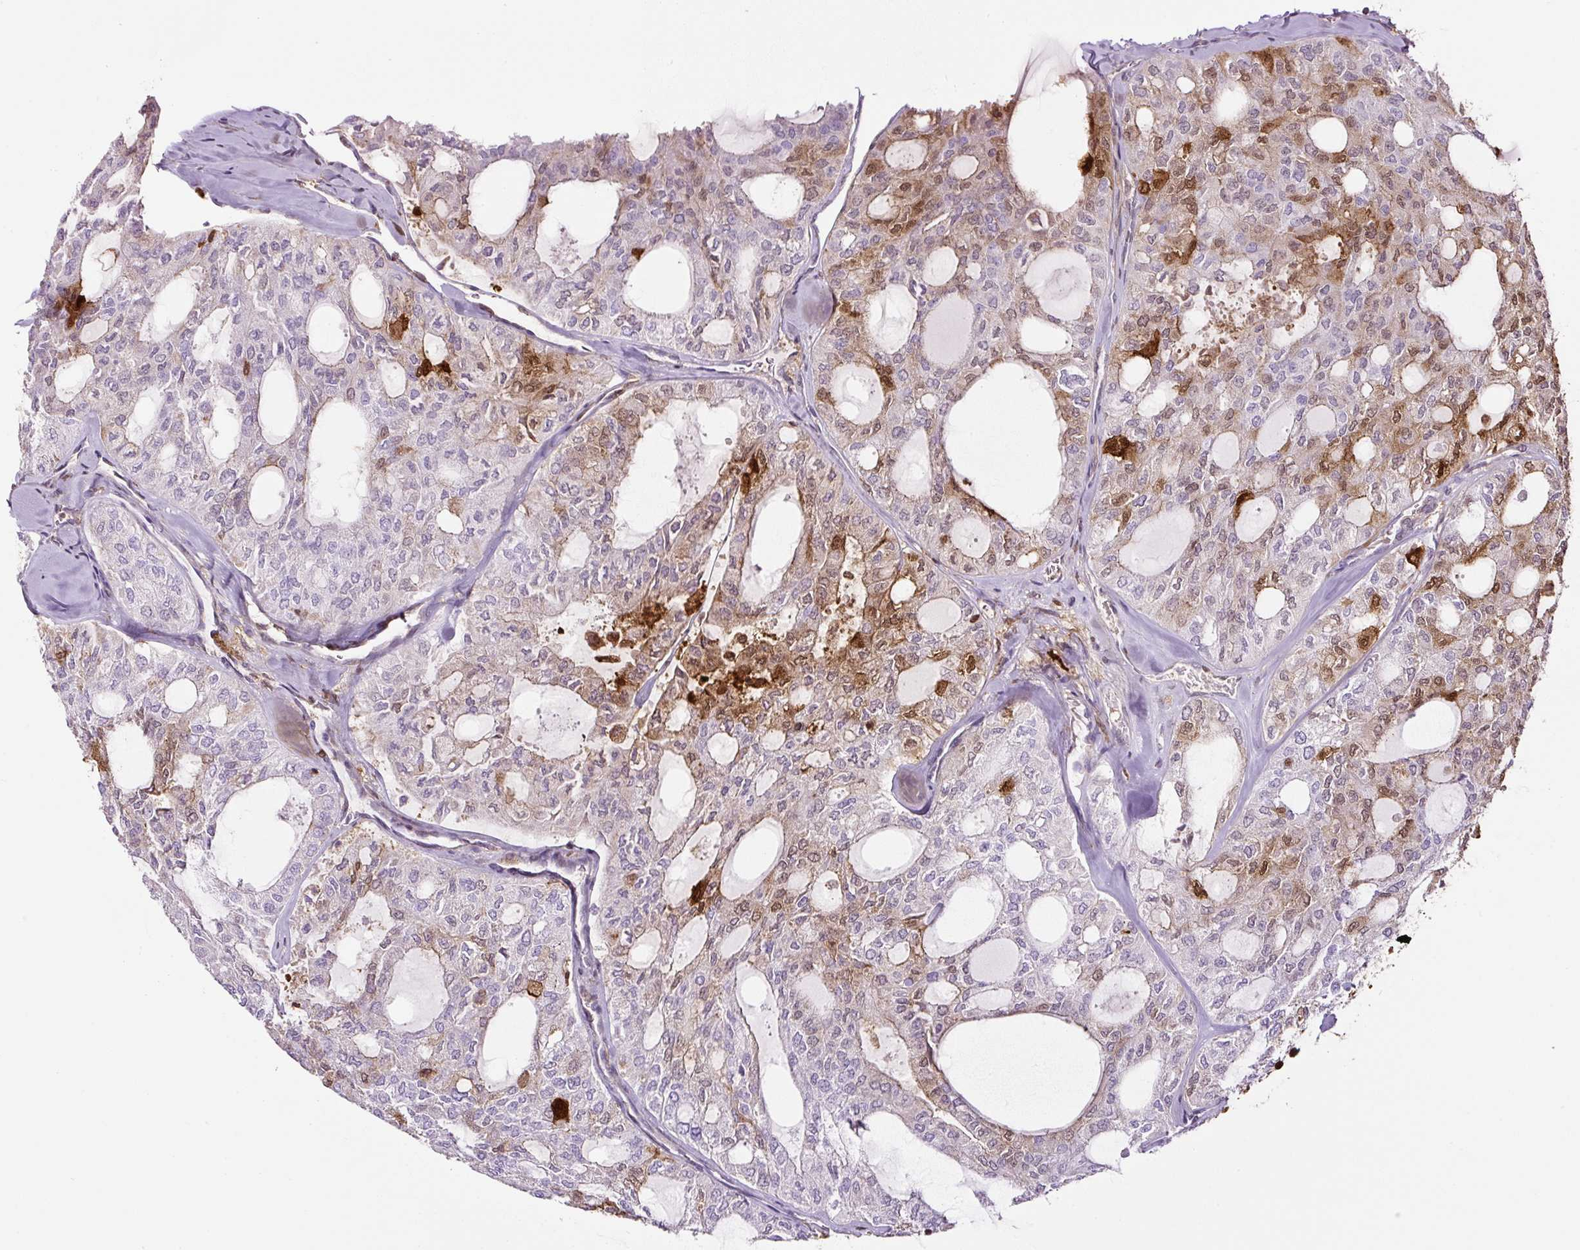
{"staining": {"intensity": "moderate", "quantity": "<25%", "location": "cytoplasmic/membranous,nuclear"}, "tissue": "thyroid cancer", "cell_type": "Tumor cells", "image_type": "cancer", "snomed": [{"axis": "morphology", "description": "Follicular adenoma carcinoma, NOS"}, {"axis": "topography", "description": "Thyroid gland"}], "caption": "Immunohistochemical staining of human thyroid follicular adenoma carcinoma exhibits moderate cytoplasmic/membranous and nuclear protein staining in about <25% of tumor cells.", "gene": "ANXA1", "patient": {"sex": "male", "age": 75}}